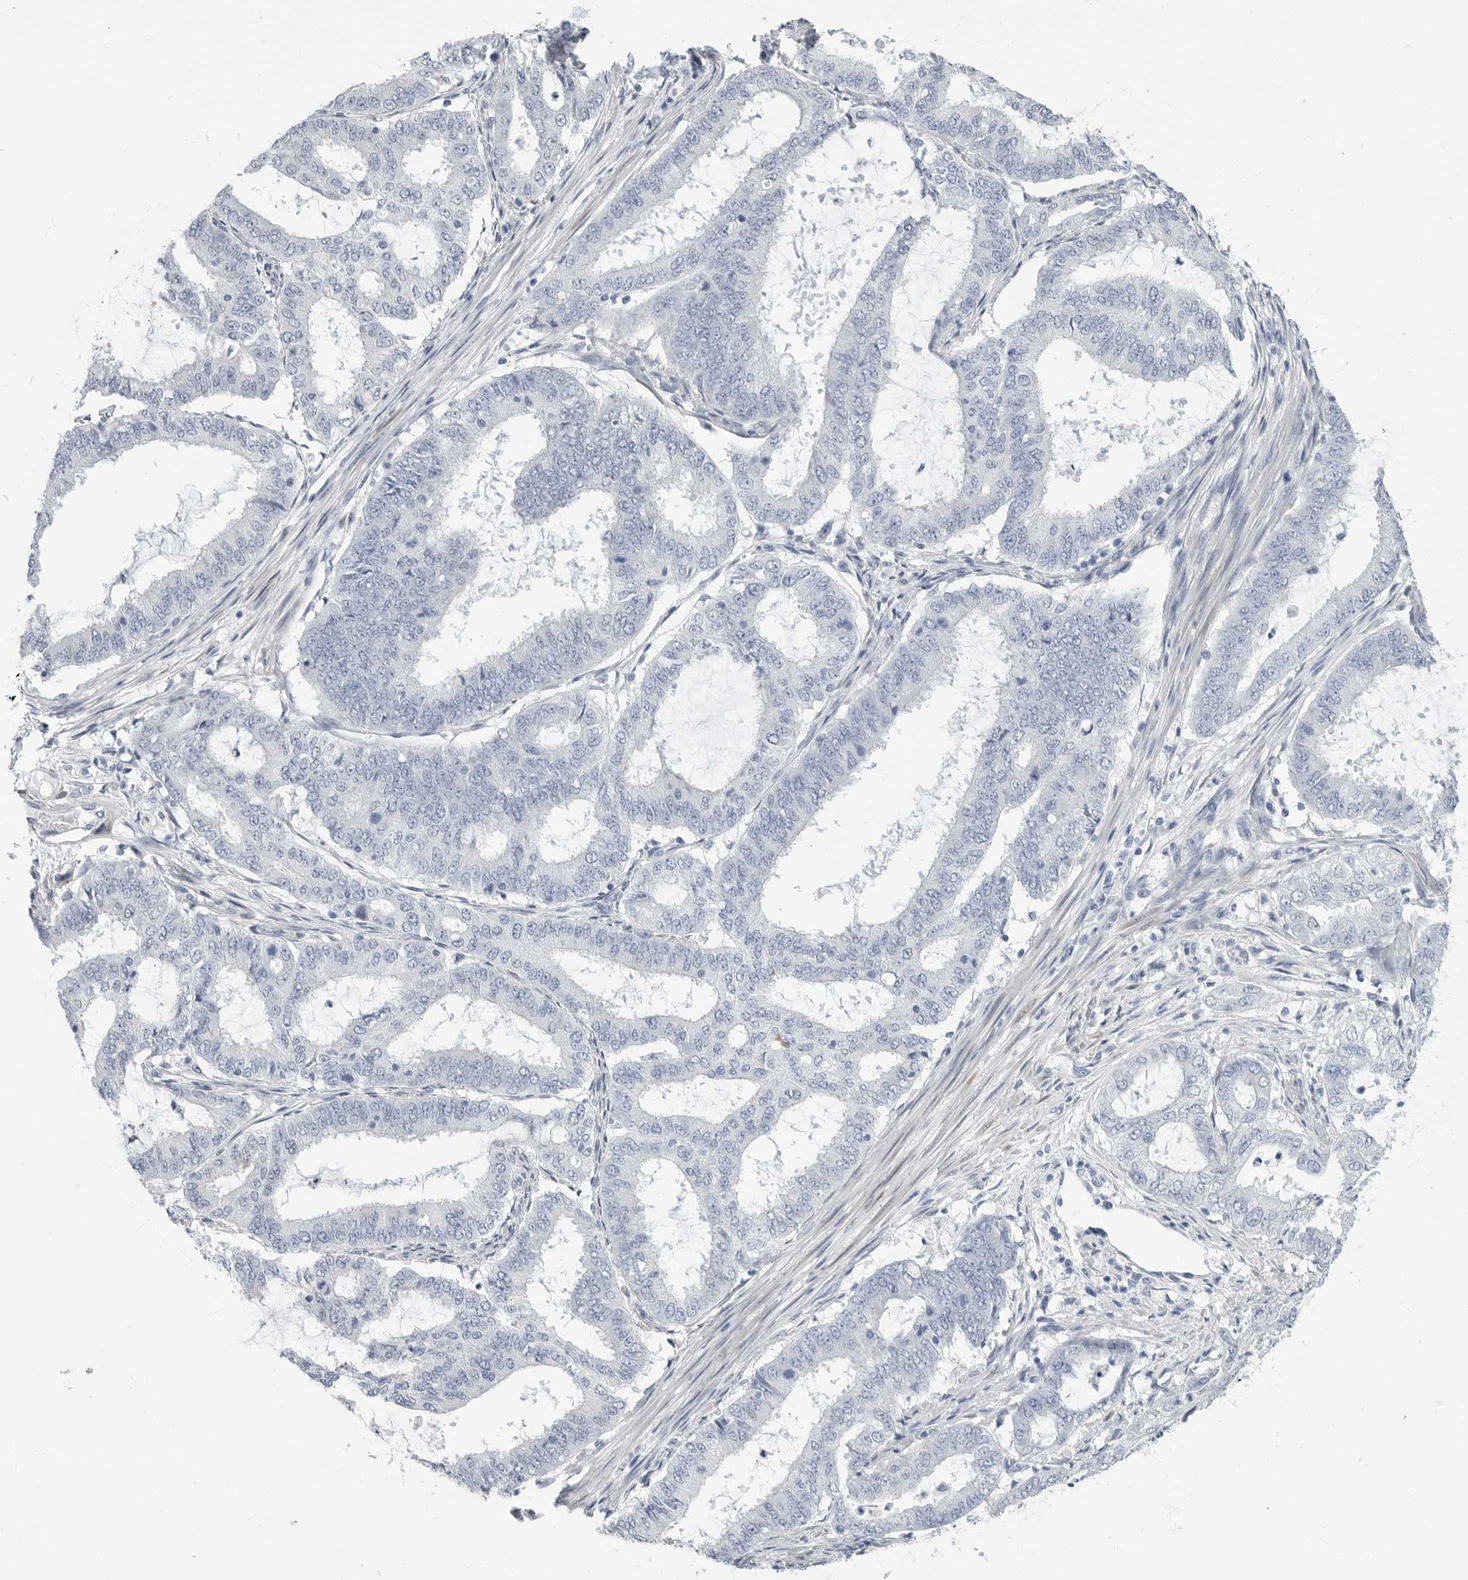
{"staining": {"intensity": "negative", "quantity": "none", "location": "none"}, "tissue": "endometrial cancer", "cell_type": "Tumor cells", "image_type": "cancer", "snomed": [{"axis": "morphology", "description": "Adenocarcinoma, NOS"}, {"axis": "topography", "description": "Endometrium"}], "caption": "High power microscopy histopathology image of an immunohistochemistry (IHC) micrograph of endometrial cancer, revealing no significant staining in tumor cells. The staining is performed using DAB (3,3'-diaminobenzidine) brown chromogen with nuclei counter-stained in using hematoxylin.", "gene": "PLN", "patient": {"sex": "female", "age": 51}}